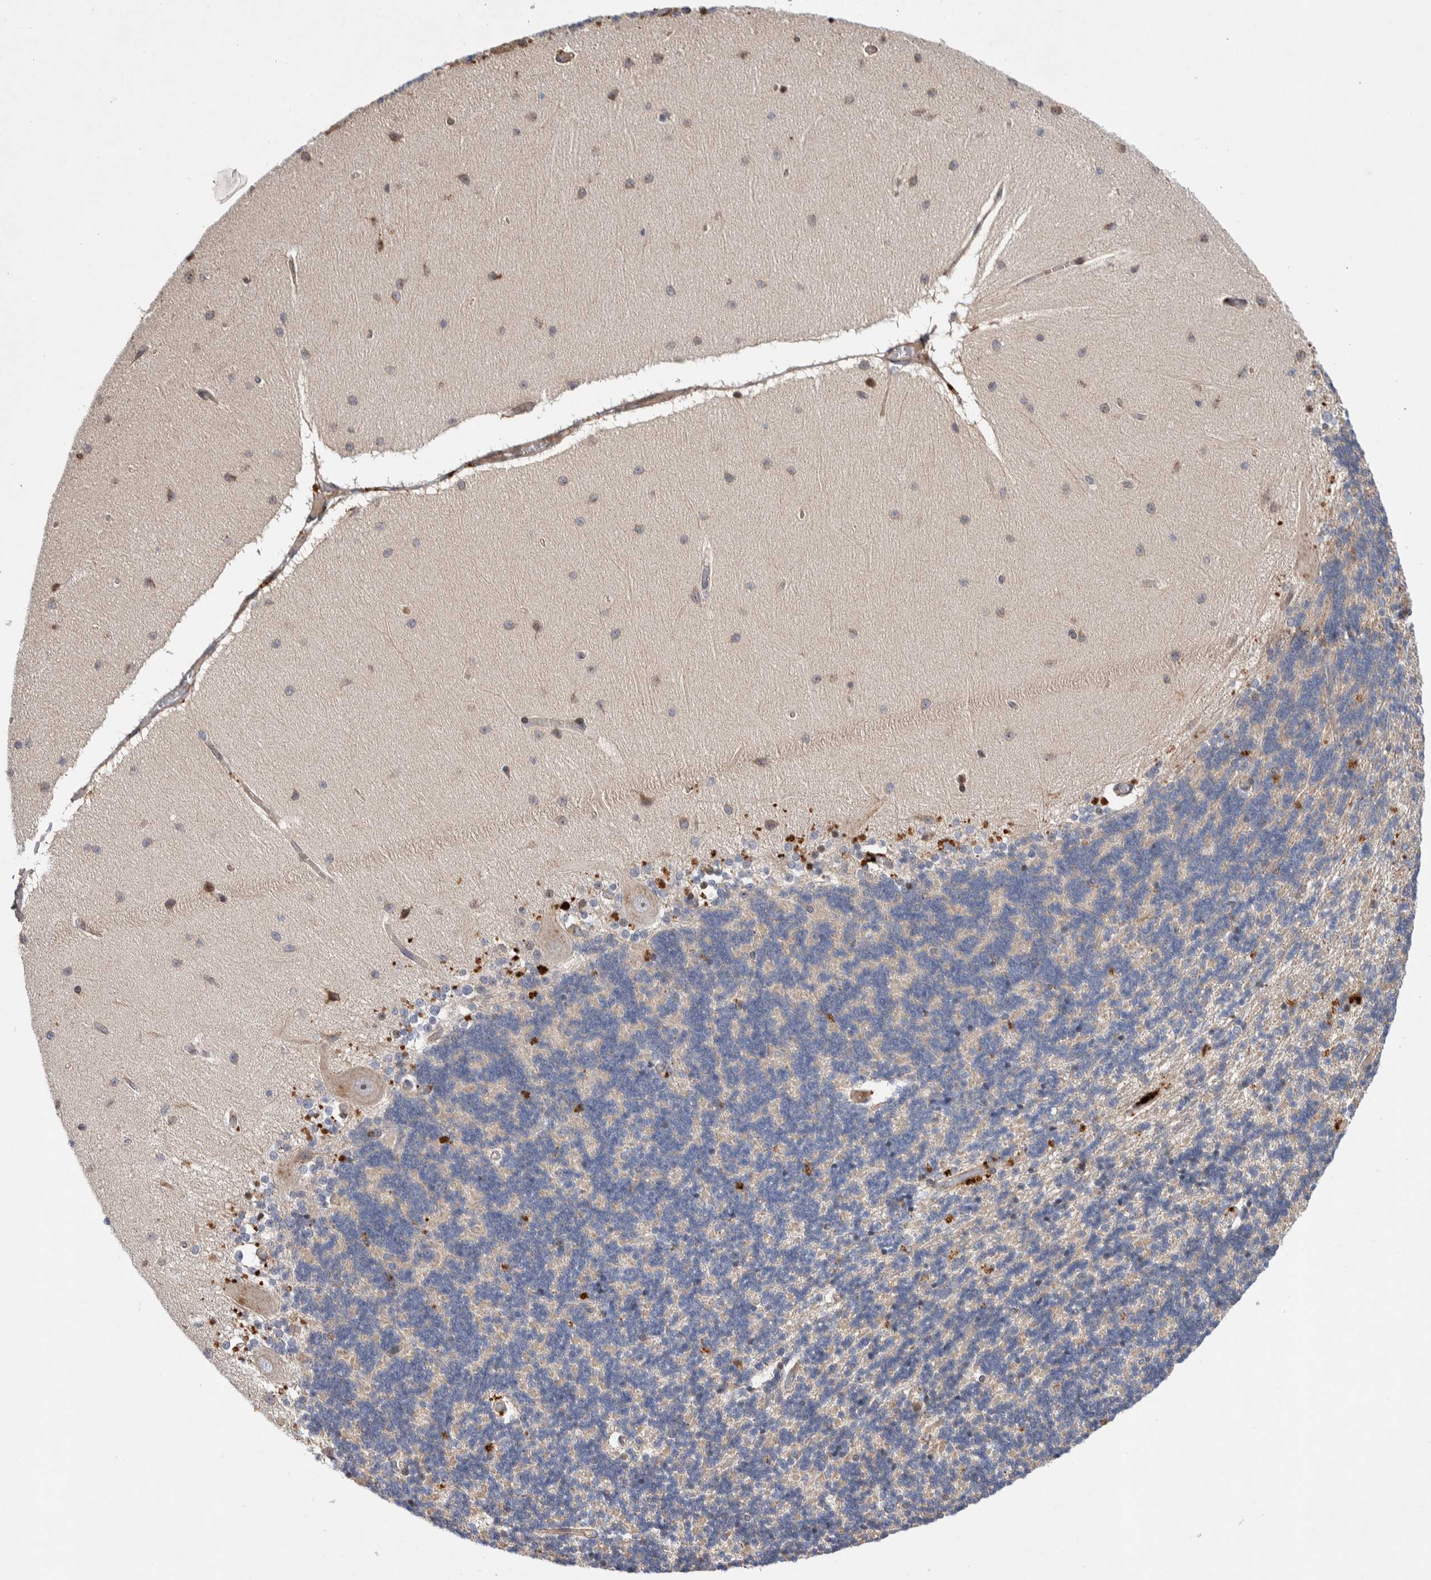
{"staining": {"intensity": "weak", "quantity": "<25%", "location": "cytoplasmic/membranous"}, "tissue": "cerebellum", "cell_type": "Cells in granular layer", "image_type": "normal", "snomed": [{"axis": "morphology", "description": "Normal tissue, NOS"}, {"axis": "topography", "description": "Cerebellum"}], "caption": "IHC of normal cerebellum displays no staining in cells in granular layer. (DAB (3,3'-diaminobenzidine) immunohistochemistry with hematoxylin counter stain).", "gene": "LZTS1", "patient": {"sex": "female", "age": 54}}